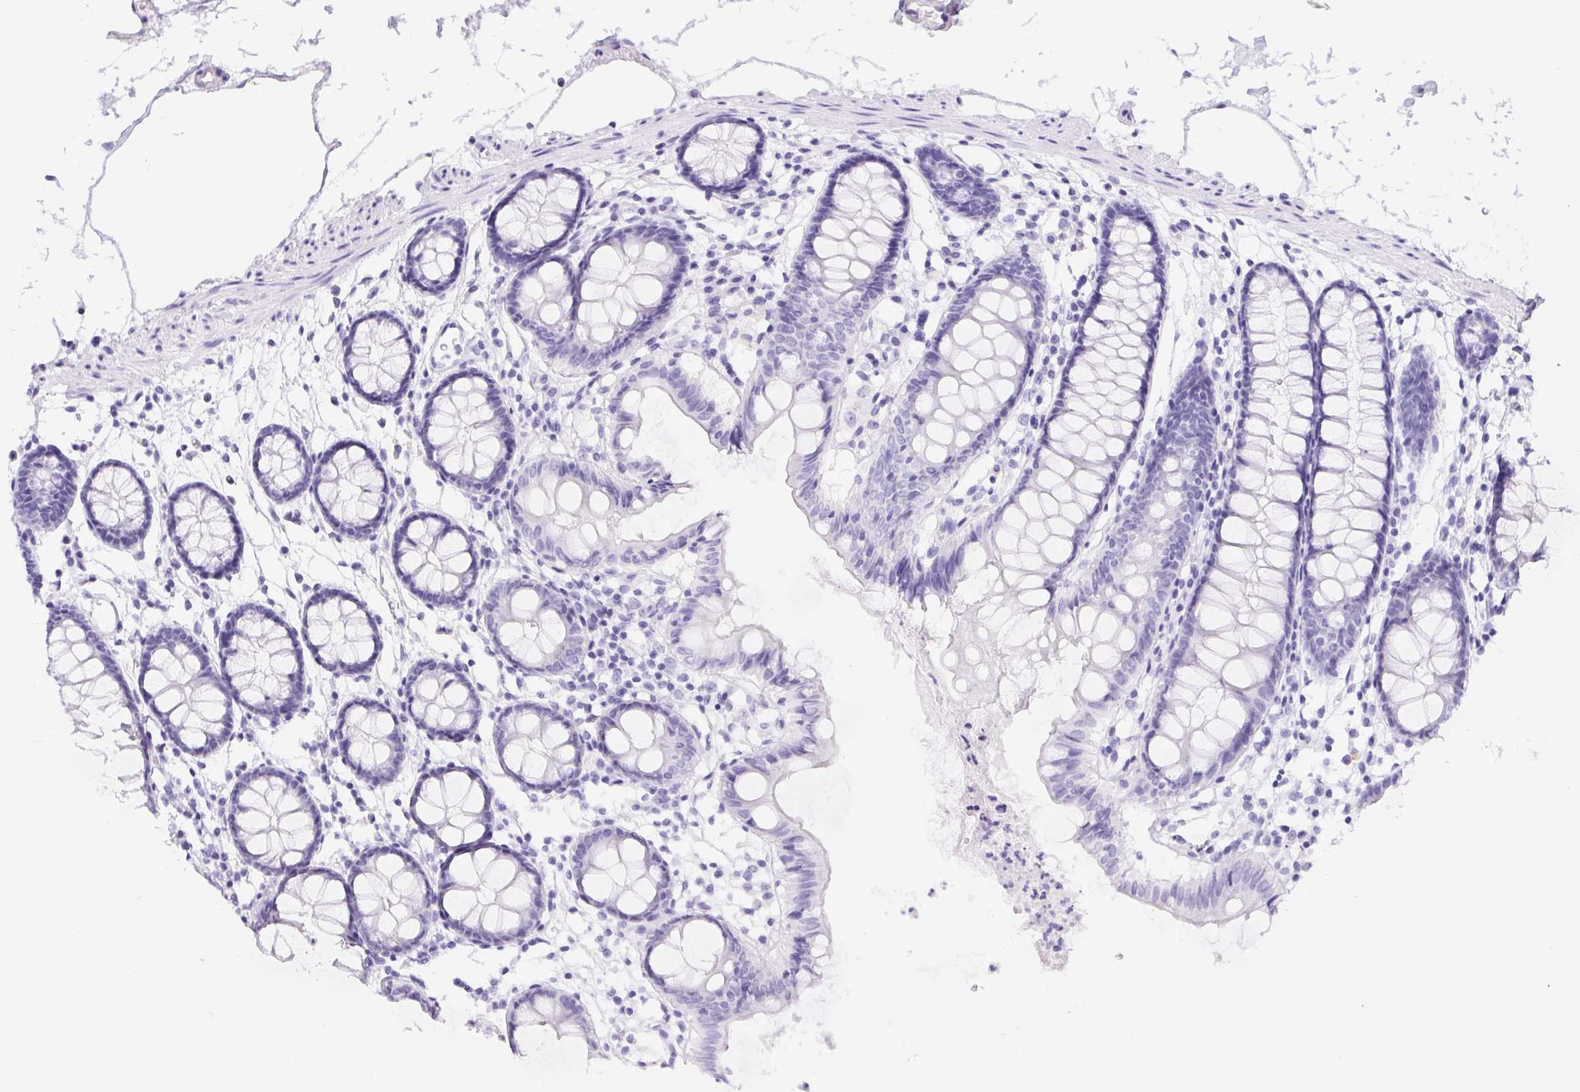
{"staining": {"intensity": "negative", "quantity": "none", "location": "none"}, "tissue": "colon", "cell_type": "Endothelial cells", "image_type": "normal", "snomed": [{"axis": "morphology", "description": "Normal tissue, NOS"}, {"axis": "topography", "description": "Colon"}], "caption": "Immunohistochemistry of normal human colon displays no staining in endothelial cells. (Stains: DAB IHC with hematoxylin counter stain, Microscopy: brightfield microscopy at high magnification).", "gene": "ERP27", "patient": {"sex": "female", "age": 84}}